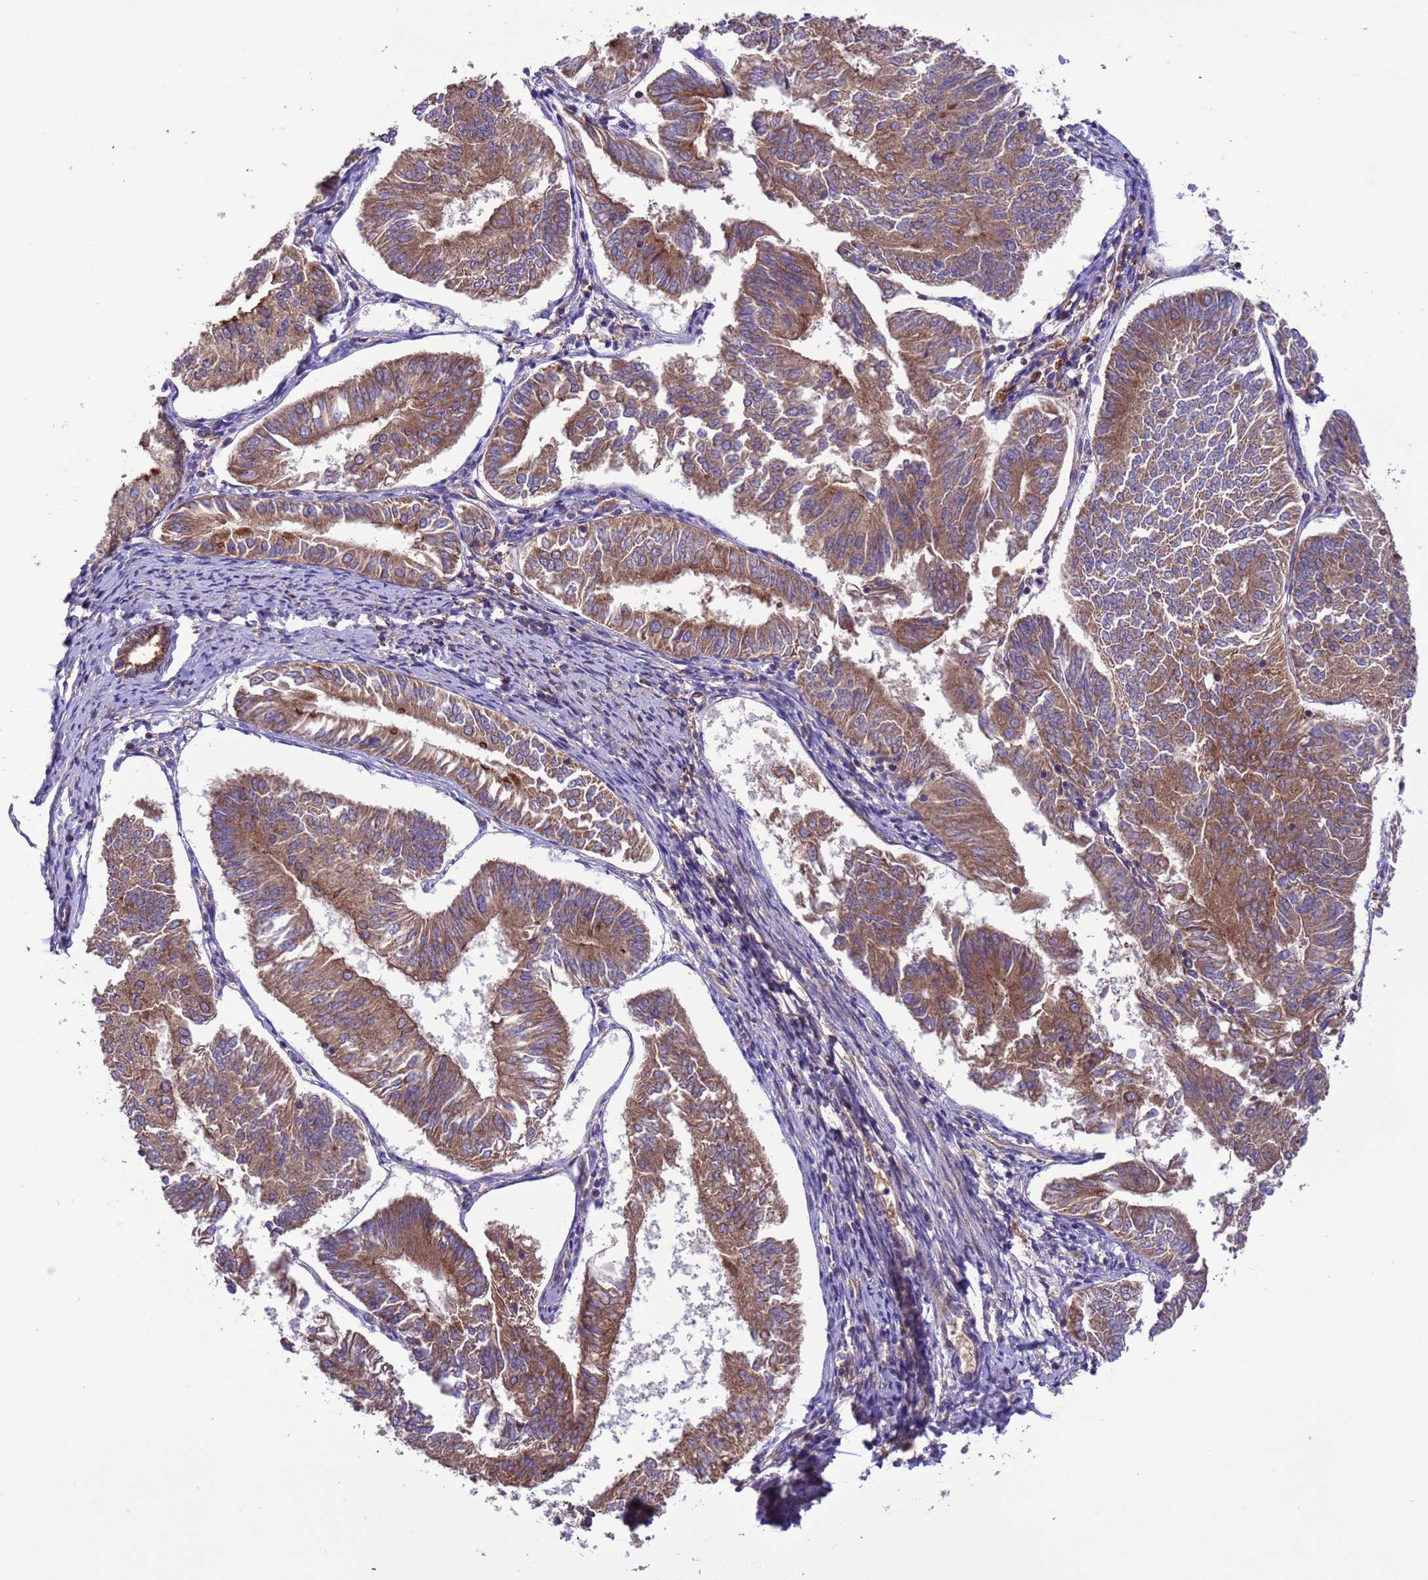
{"staining": {"intensity": "moderate", "quantity": ">75%", "location": "cytoplasmic/membranous"}, "tissue": "endometrial cancer", "cell_type": "Tumor cells", "image_type": "cancer", "snomed": [{"axis": "morphology", "description": "Adenocarcinoma, NOS"}, {"axis": "topography", "description": "Endometrium"}], "caption": "DAB (3,3'-diaminobenzidine) immunohistochemical staining of human endometrial adenocarcinoma demonstrates moderate cytoplasmic/membranous protein positivity in approximately >75% of tumor cells.", "gene": "ARHGAP12", "patient": {"sex": "female", "age": 58}}